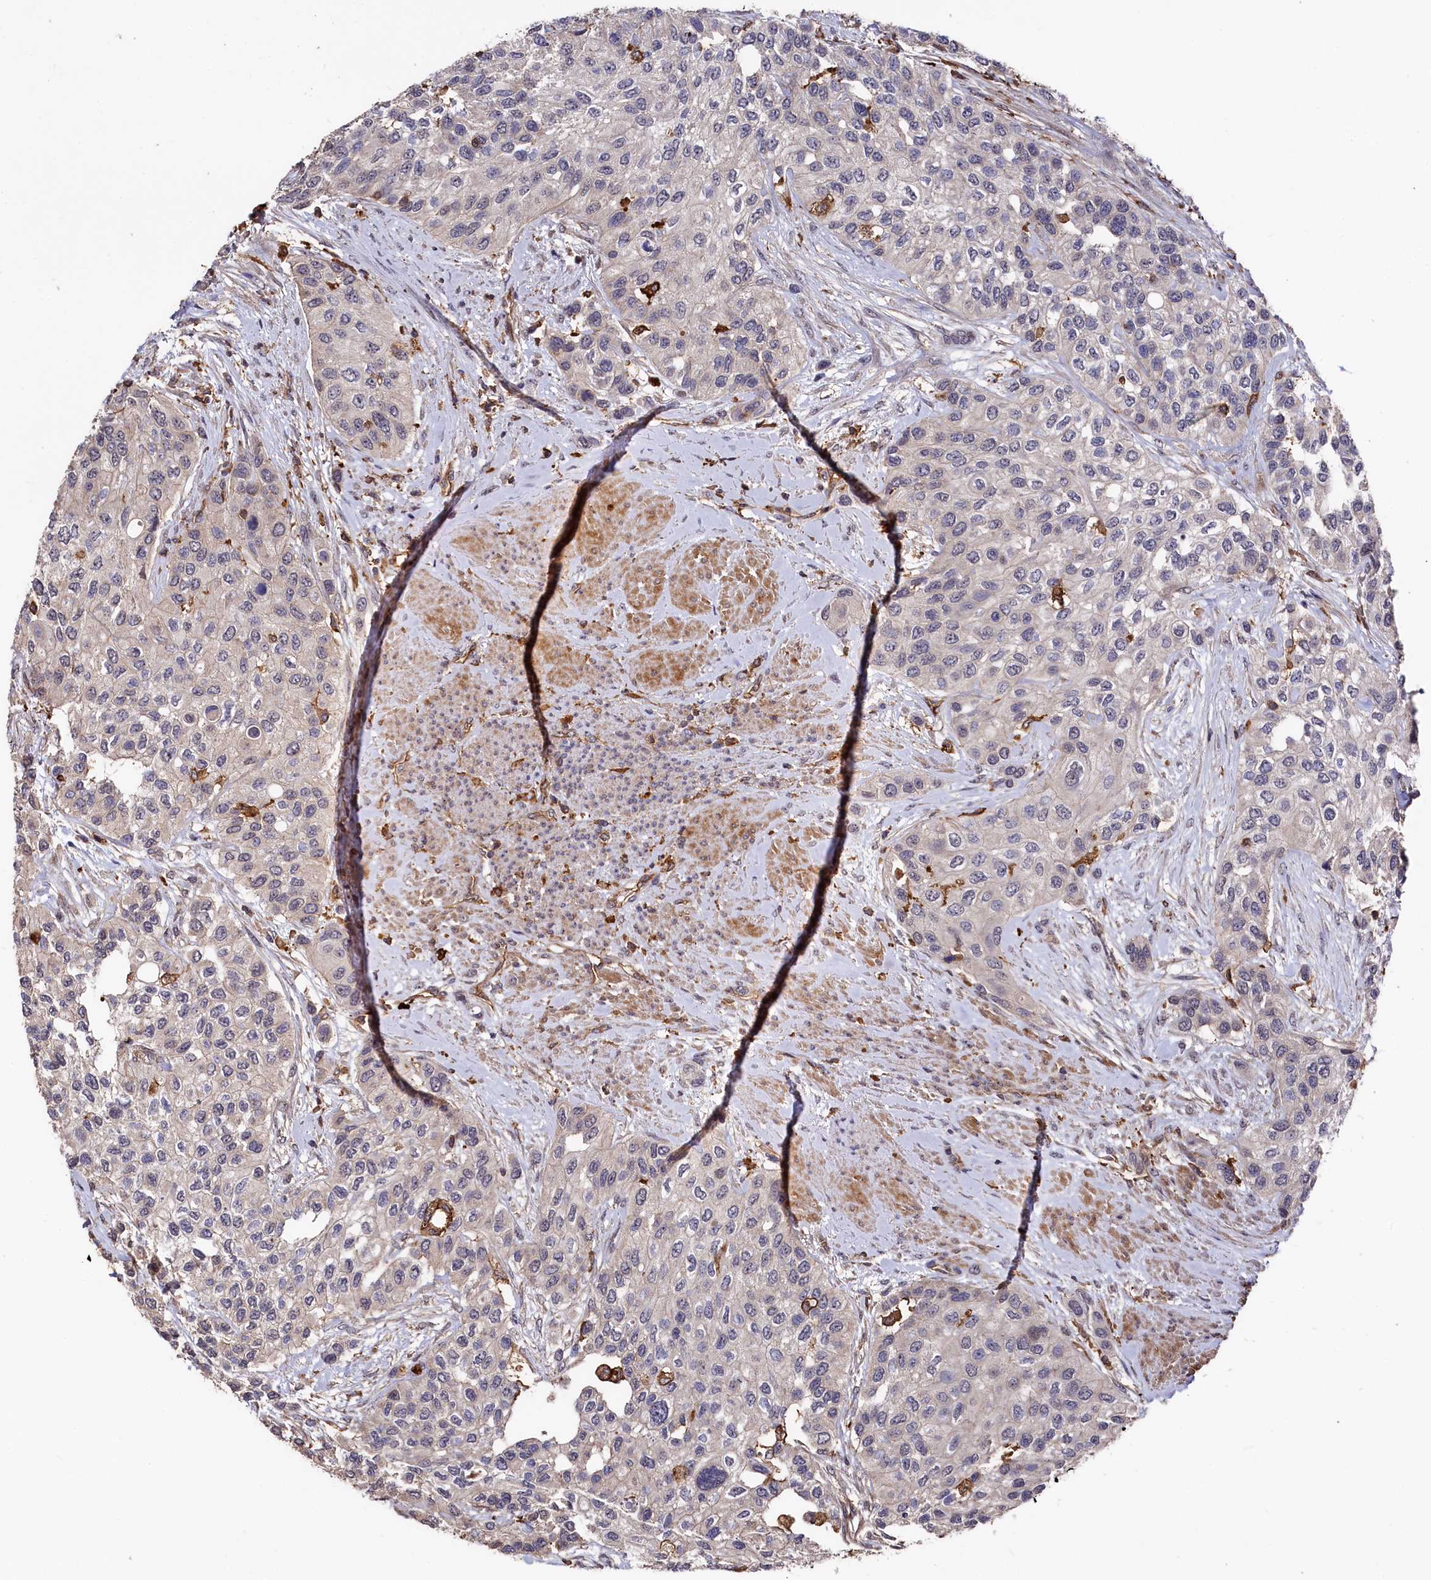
{"staining": {"intensity": "negative", "quantity": "none", "location": "none"}, "tissue": "urothelial cancer", "cell_type": "Tumor cells", "image_type": "cancer", "snomed": [{"axis": "morphology", "description": "Normal tissue, NOS"}, {"axis": "morphology", "description": "Urothelial carcinoma, High grade"}, {"axis": "topography", "description": "Vascular tissue"}, {"axis": "topography", "description": "Urinary bladder"}], "caption": "Tumor cells show no significant protein staining in urothelial cancer.", "gene": "PLEKHO2", "patient": {"sex": "female", "age": 56}}